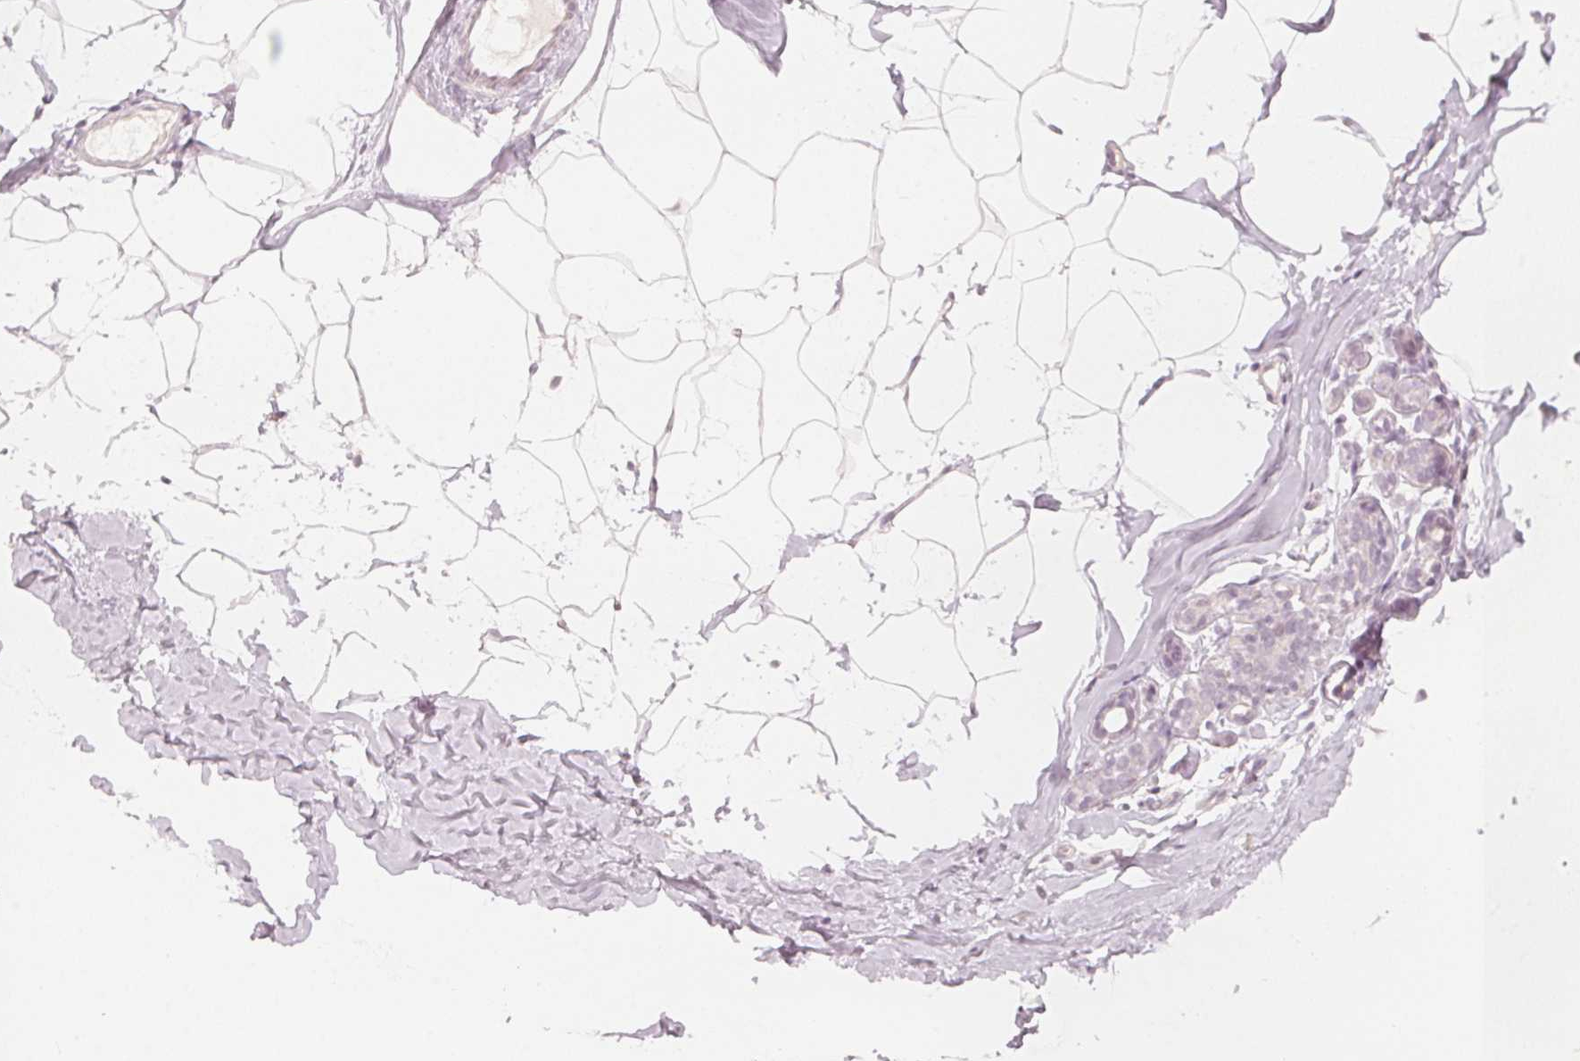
{"staining": {"intensity": "negative", "quantity": "none", "location": "none"}, "tissue": "breast", "cell_type": "Adipocytes", "image_type": "normal", "snomed": [{"axis": "morphology", "description": "Normal tissue, NOS"}, {"axis": "topography", "description": "Breast"}], "caption": "High magnification brightfield microscopy of normal breast stained with DAB (brown) and counterstained with hematoxylin (blue): adipocytes show no significant staining. (DAB IHC, high magnification).", "gene": "CALB1", "patient": {"sex": "female", "age": 32}}